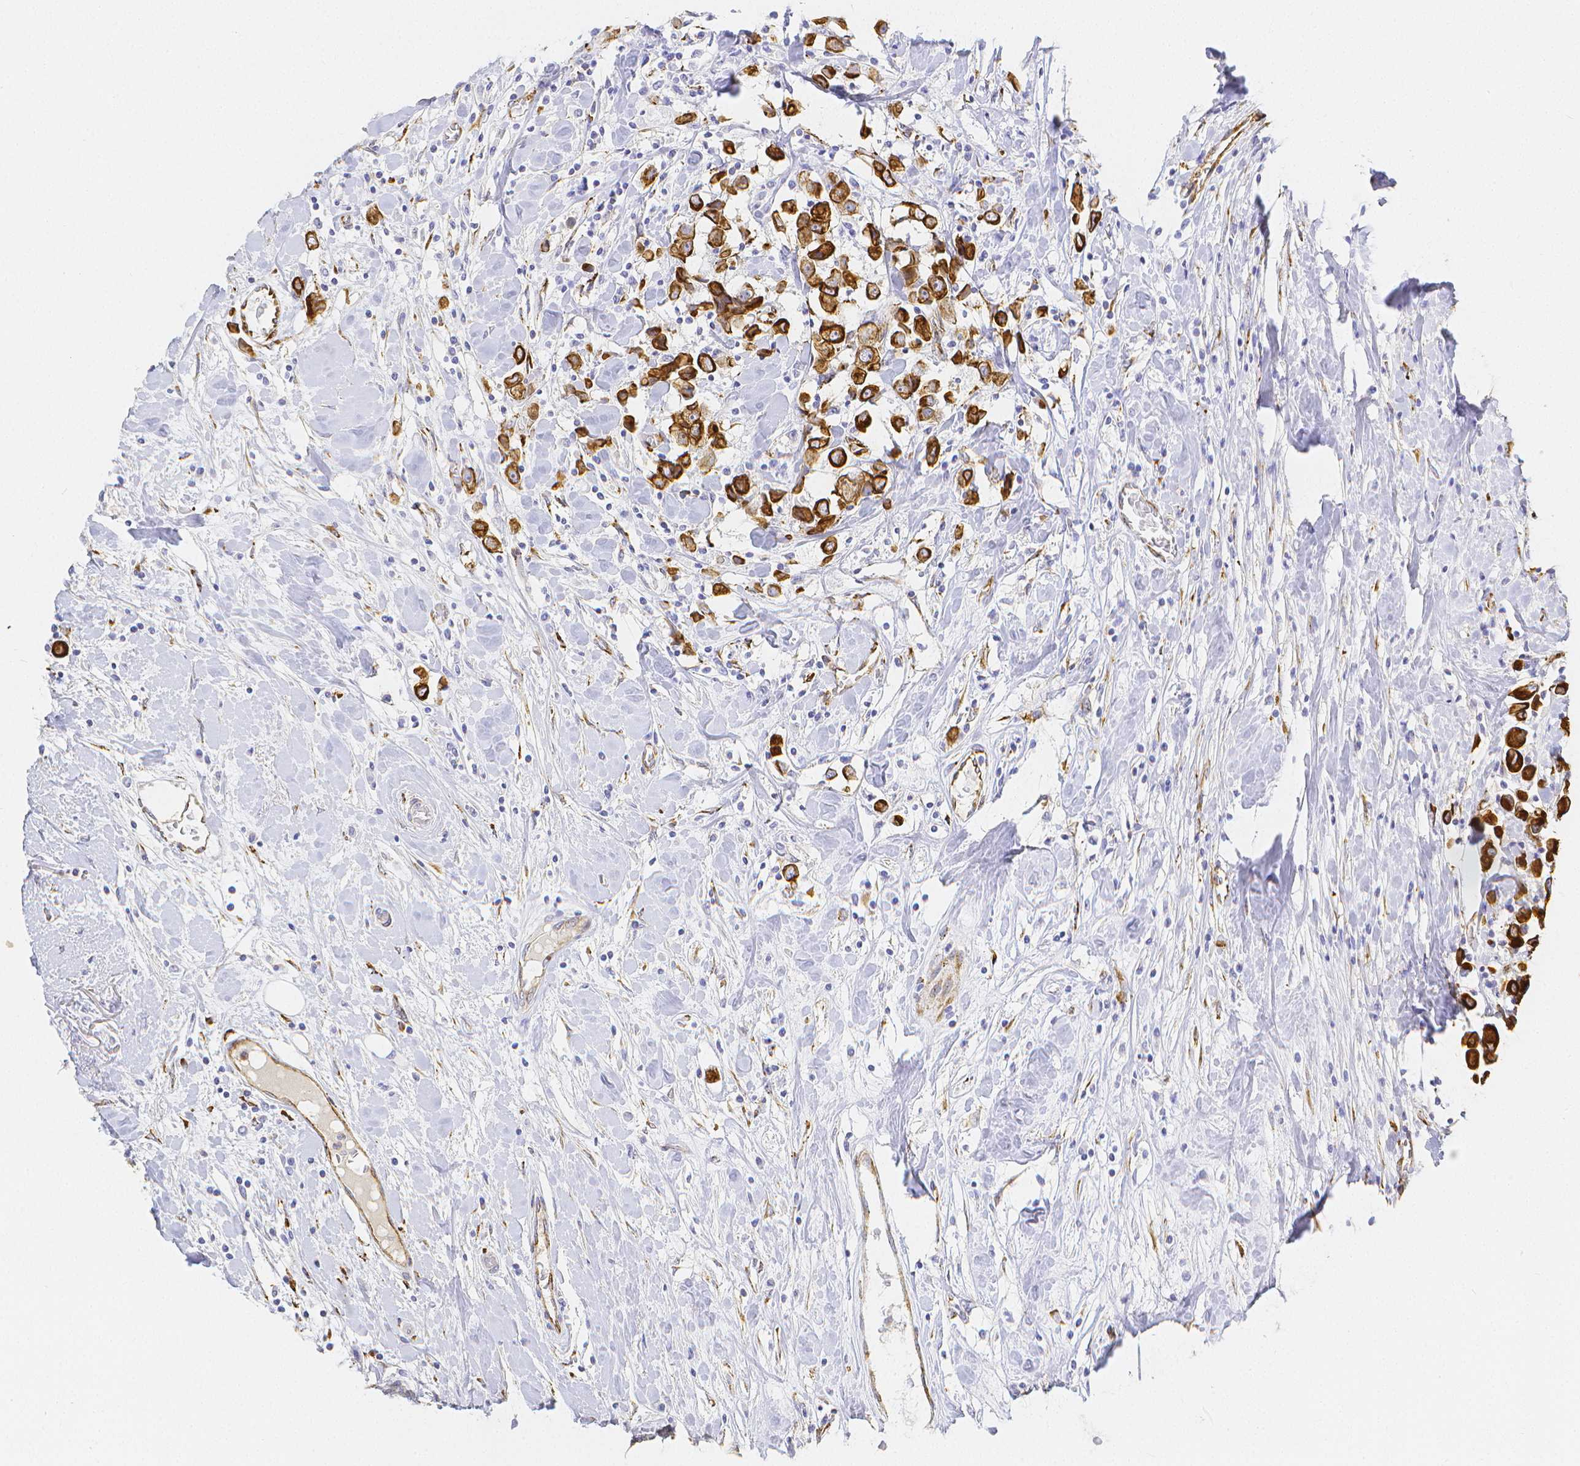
{"staining": {"intensity": "strong", "quantity": ">75%", "location": "cytoplasmic/membranous"}, "tissue": "breast cancer", "cell_type": "Tumor cells", "image_type": "cancer", "snomed": [{"axis": "morphology", "description": "Duct carcinoma"}, {"axis": "topography", "description": "Breast"}], "caption": "Protein expression analysis of human breast invasive ductal carcinoma reveals strong cytoplasmic/membranous staining in approximately >75% of tumor cells. (brown staining indicates protein expression, while blue staining denotes nuclei).", "gene": "SMURF1", "patient": {"sex": "female", "age": 61}}